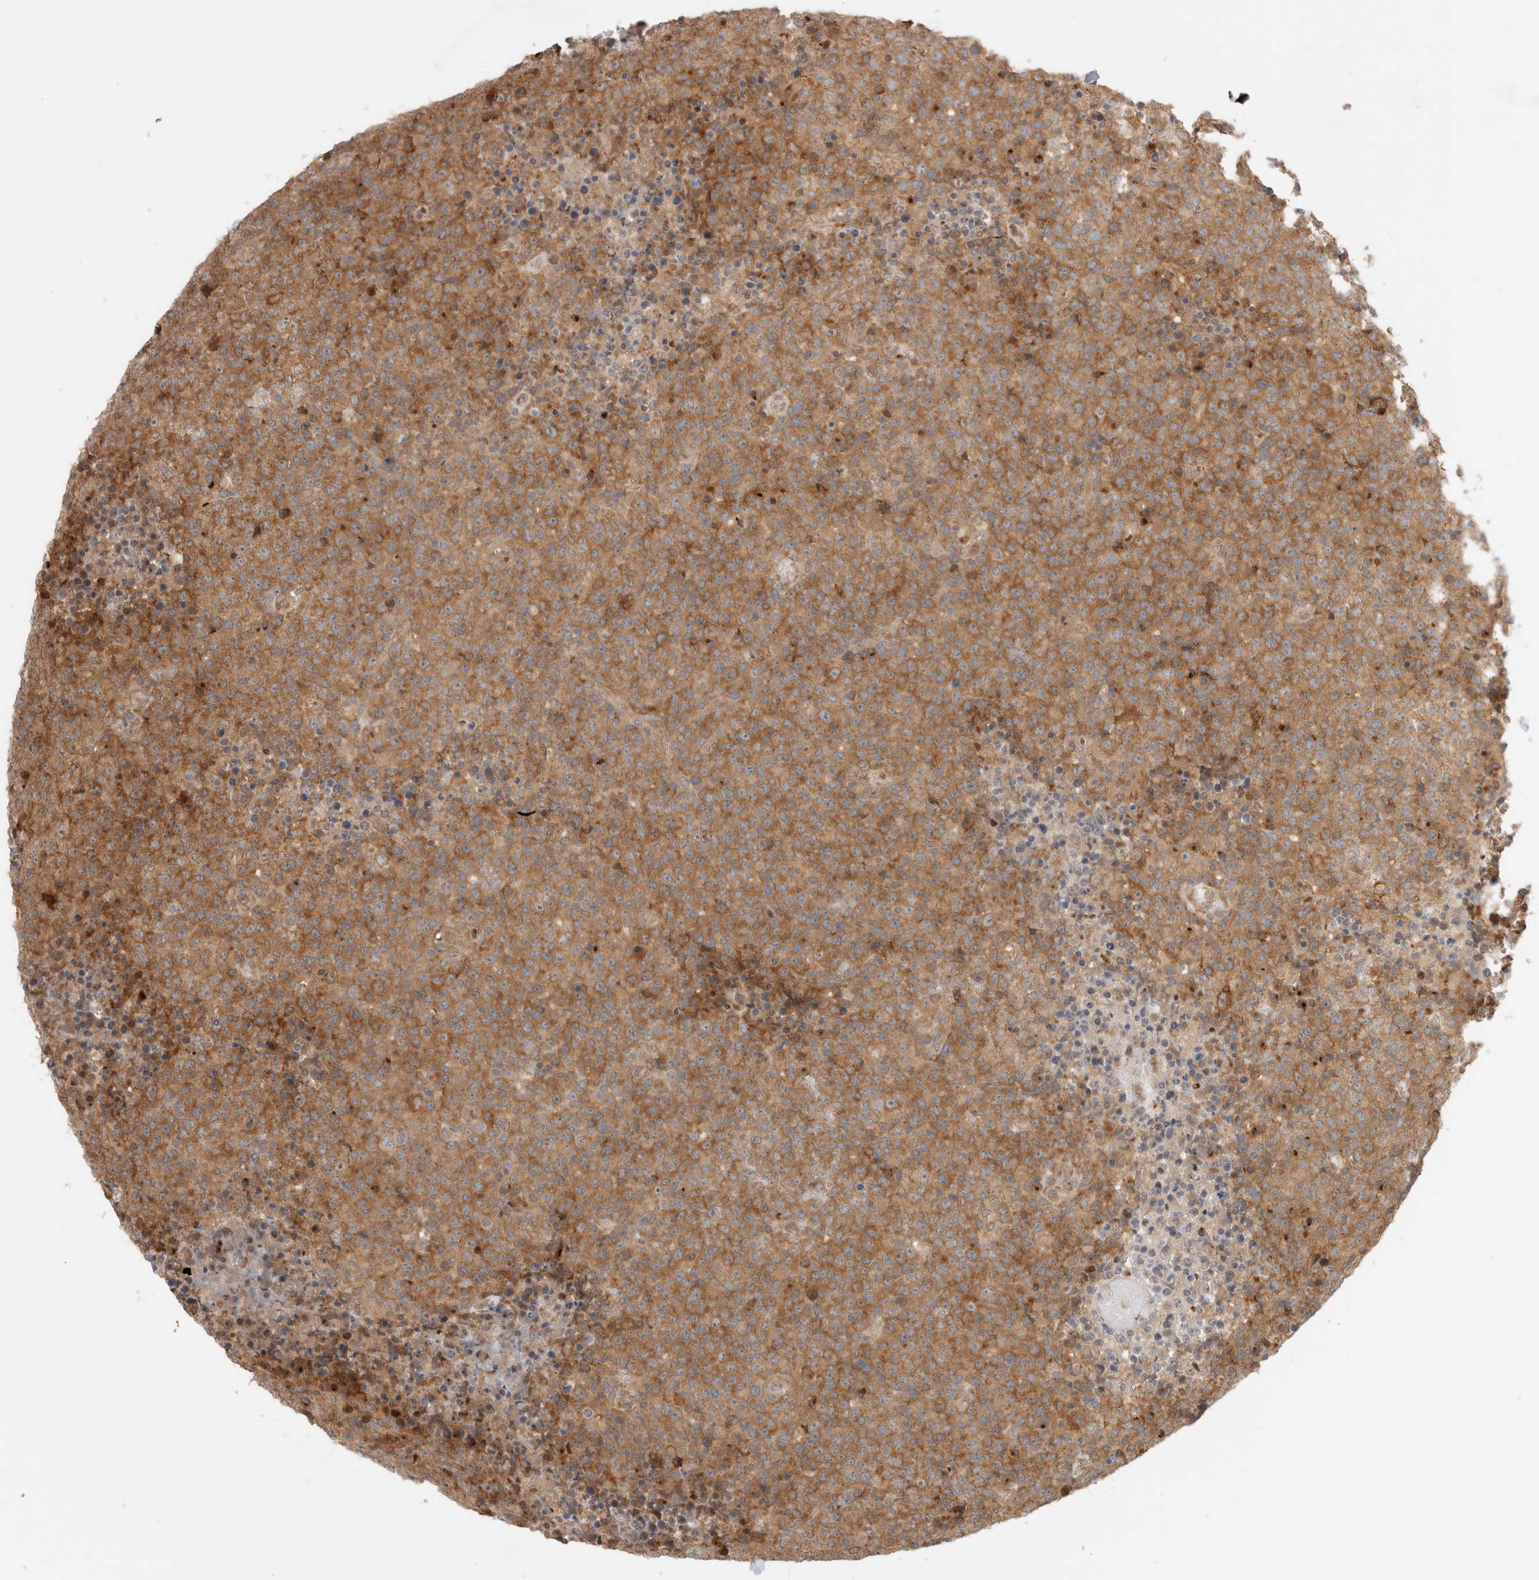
{"staining": {"intensity": "moderate", "quantity": ">75%", "location": "cytoplasmic/membranous"}, "tissue": "lymphoma", "cell_type": "Tumor cells", "image_type": "cancer", "snomed": [{"axis": "morphology", "description": "Malignant lymphoma, non-Hodgkin's type, High grade"}, {"axis": "topography", "description": "Lymph node"}], "caption": "Immunohistochemical staining of lymphoma demonstrates medium levels of moderate cytoplasmic/membranous staining in about >75% of tumor cells.", "gene": "OTUD6B", "patient": {"sex": "male", "age": 13}}